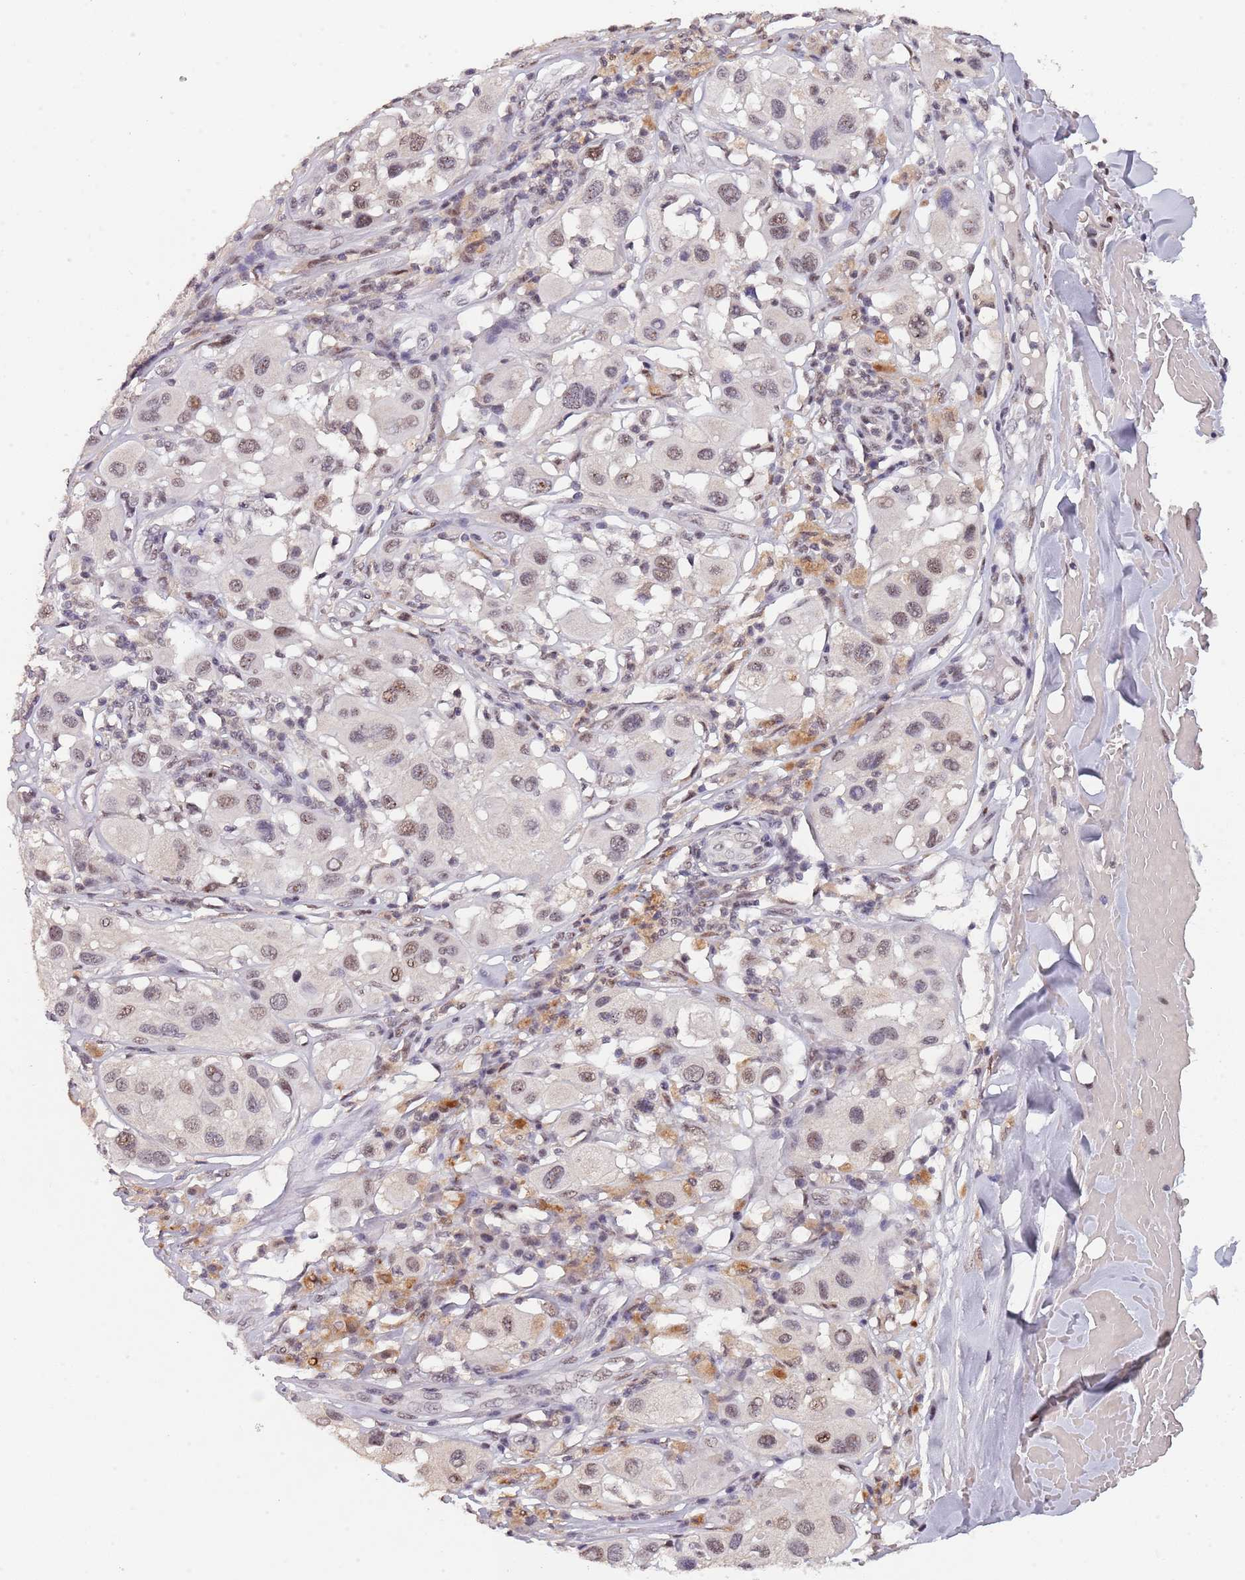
{"staining": {"intensity": "moderate", "quantity": "25%-75%", "location": "nuclear"}, "tissue": "melanoma", "cell_type": "Tumor cells", "image_type": "cancer", "snomed": [{"axis": "morphology", "description": "Malignant melanoma, Metastatic site"}, {"axis": "topography", "description": "Skin"}], "caption": "Immunohistochemistry (IHC) (DAB) staining of malignant melanoma (metastatic site) demonstrates moderate nuclear protein expression in approximately 25%-75% of tumor cells.", "gene": "CIZ1", "patient": {"sex": "male", "age": 41}}